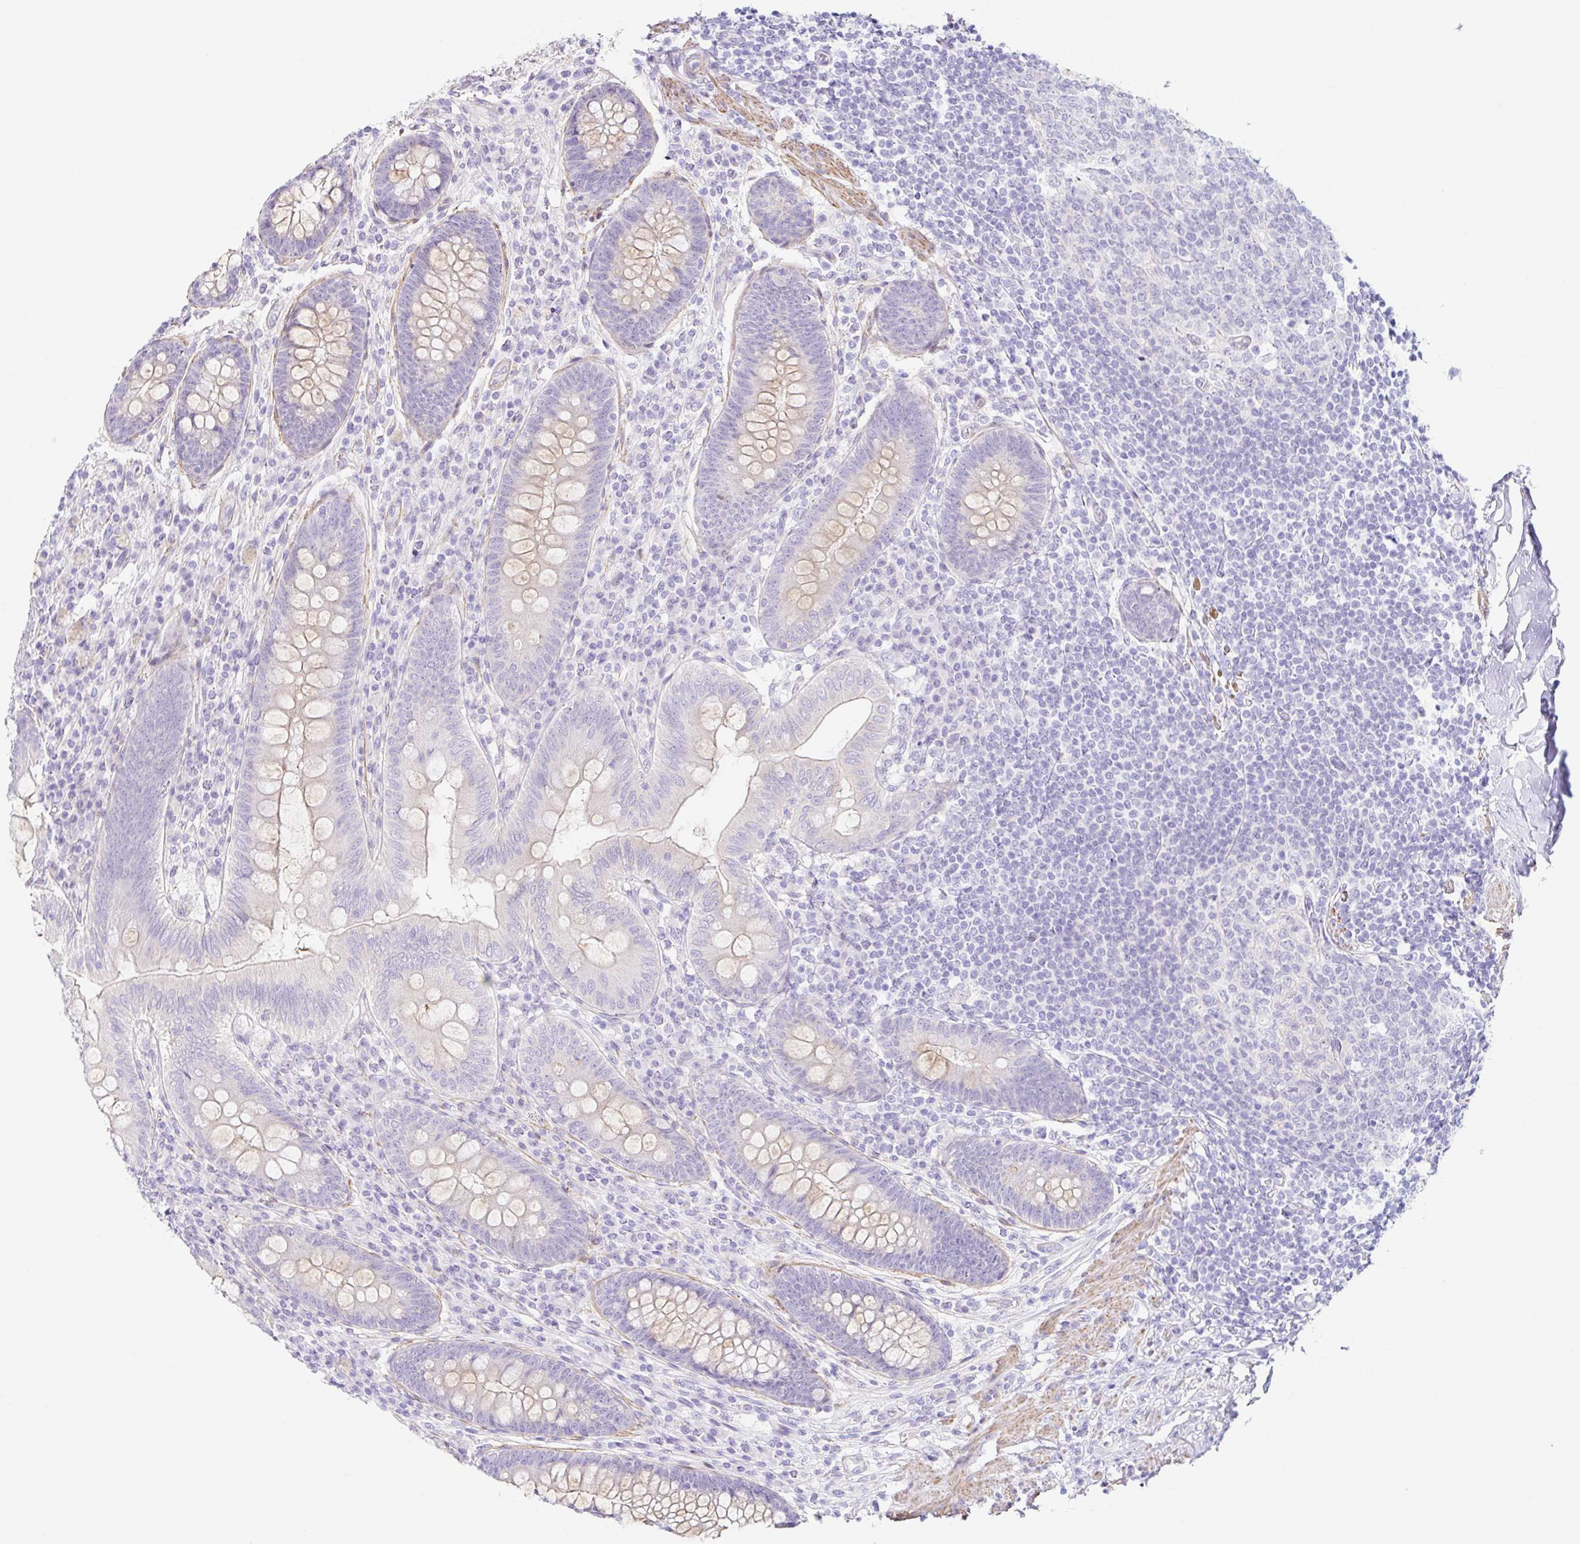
{"staining": {"intensity": "weak", "quantity": "<25%", "location": "cytoplasmic/membranous"}, "tissue": "appendix", "cell_type": "Glandular cells", "image_type": "normal", "snomed": [{"axis": "morphology", "description": "Normal tissue, NOS"}, {"axis": "topography", "description": "Appendix"}], "caption": "Normal appendix was stained to show a protein in brown. There is no significant staining in glandular cells. (IHC, brightfield microscopy, high magnification).", "gene": "DCAF17", "patient": {"sex": "male", "age": 71}}